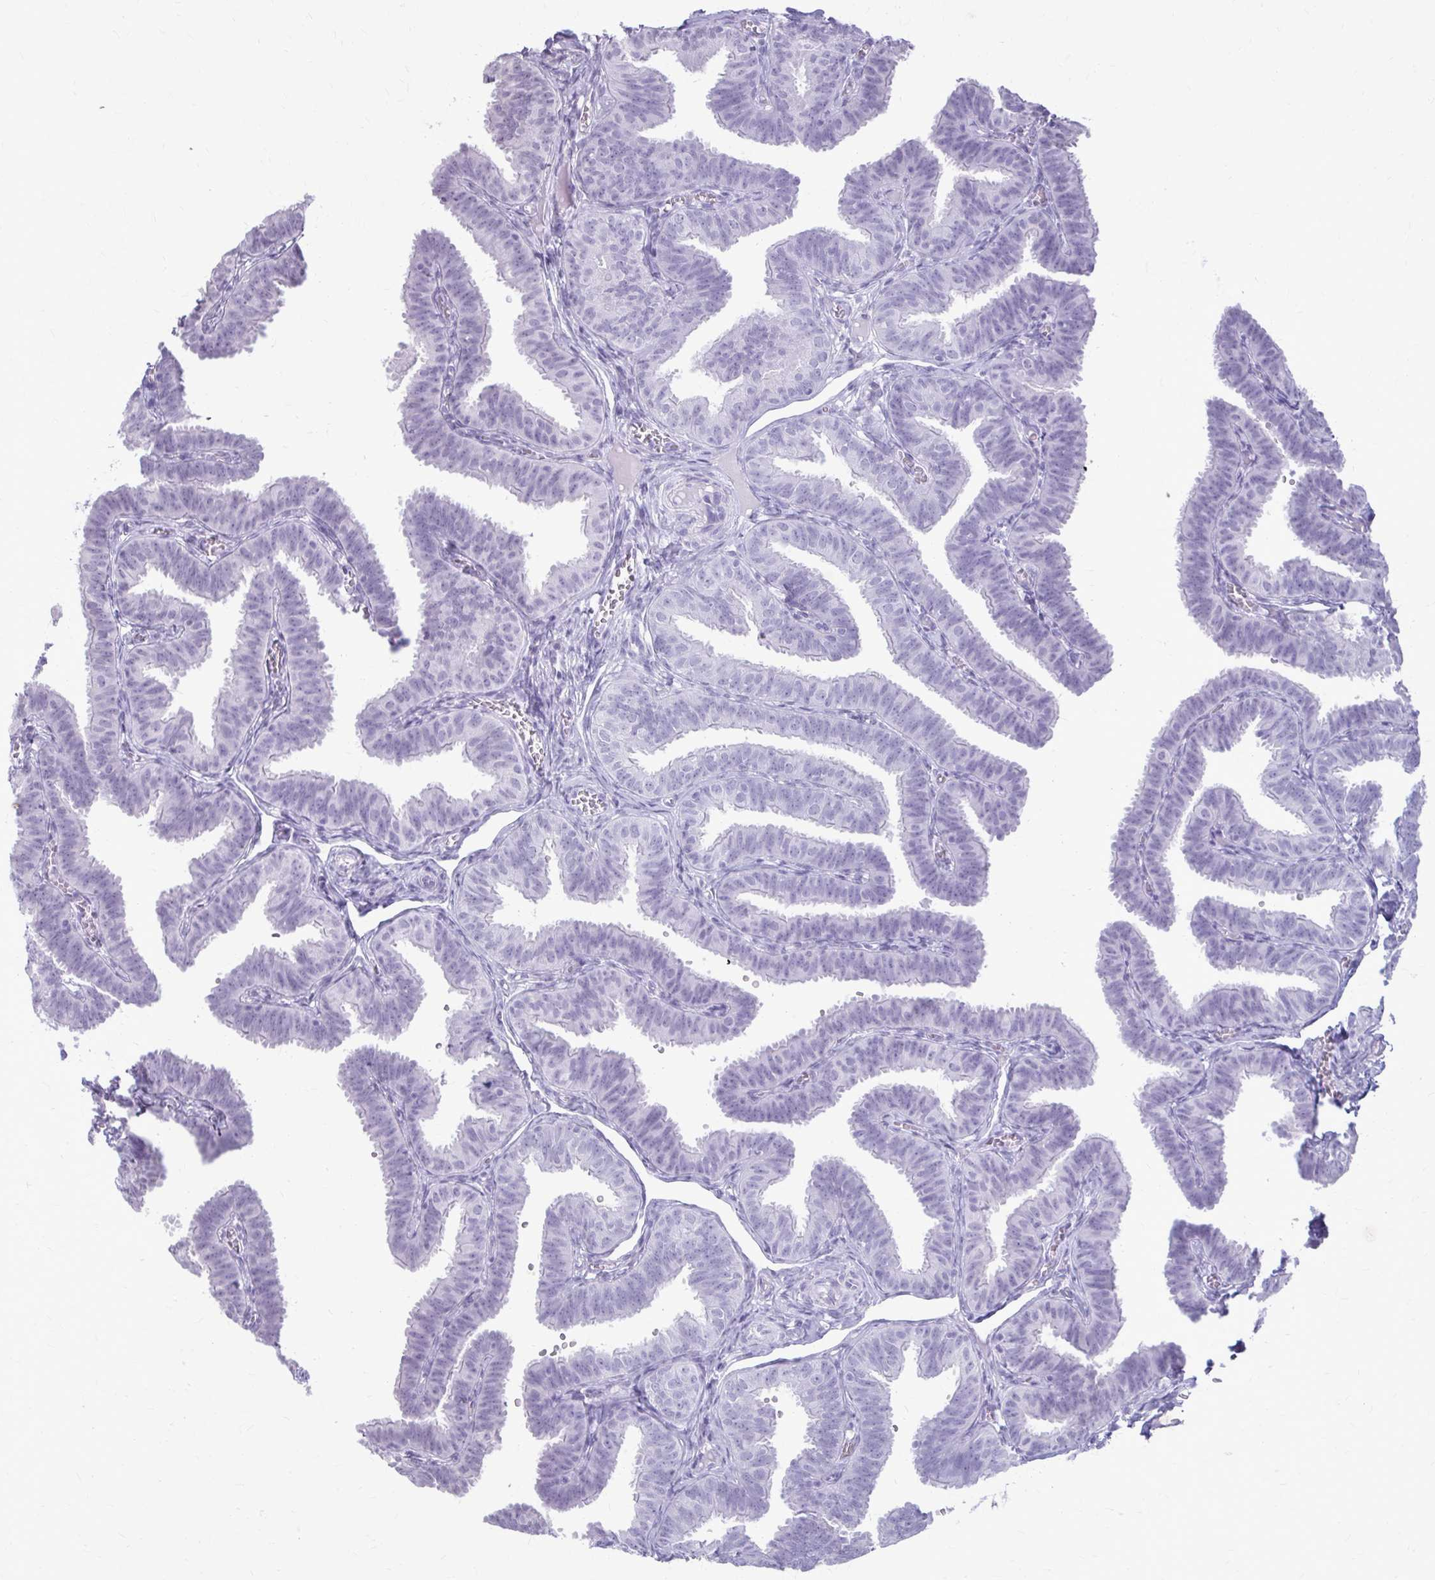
{"staining": {"intensity": "negative", "quantity": "none", "location": "none"}, "tissue": "fallopian tube", "cell_type": "Glandular cells", "image_type": "normal", "snomed": [{"axis": "morphology", "description": "Normal tissue, NOS"}, {"axis": "topography", "description": "Fallopian tube"}], "caption": "Immunohistochemical staining of benign fallopian tube reveals no significant expression in glandular cells. (DAB (3,3'-diaminobenzidine) immunohistochemistry with hematoxylin counter stain).", "gene": "KRT5", "patient": {"sex": "female", "age": 25}}